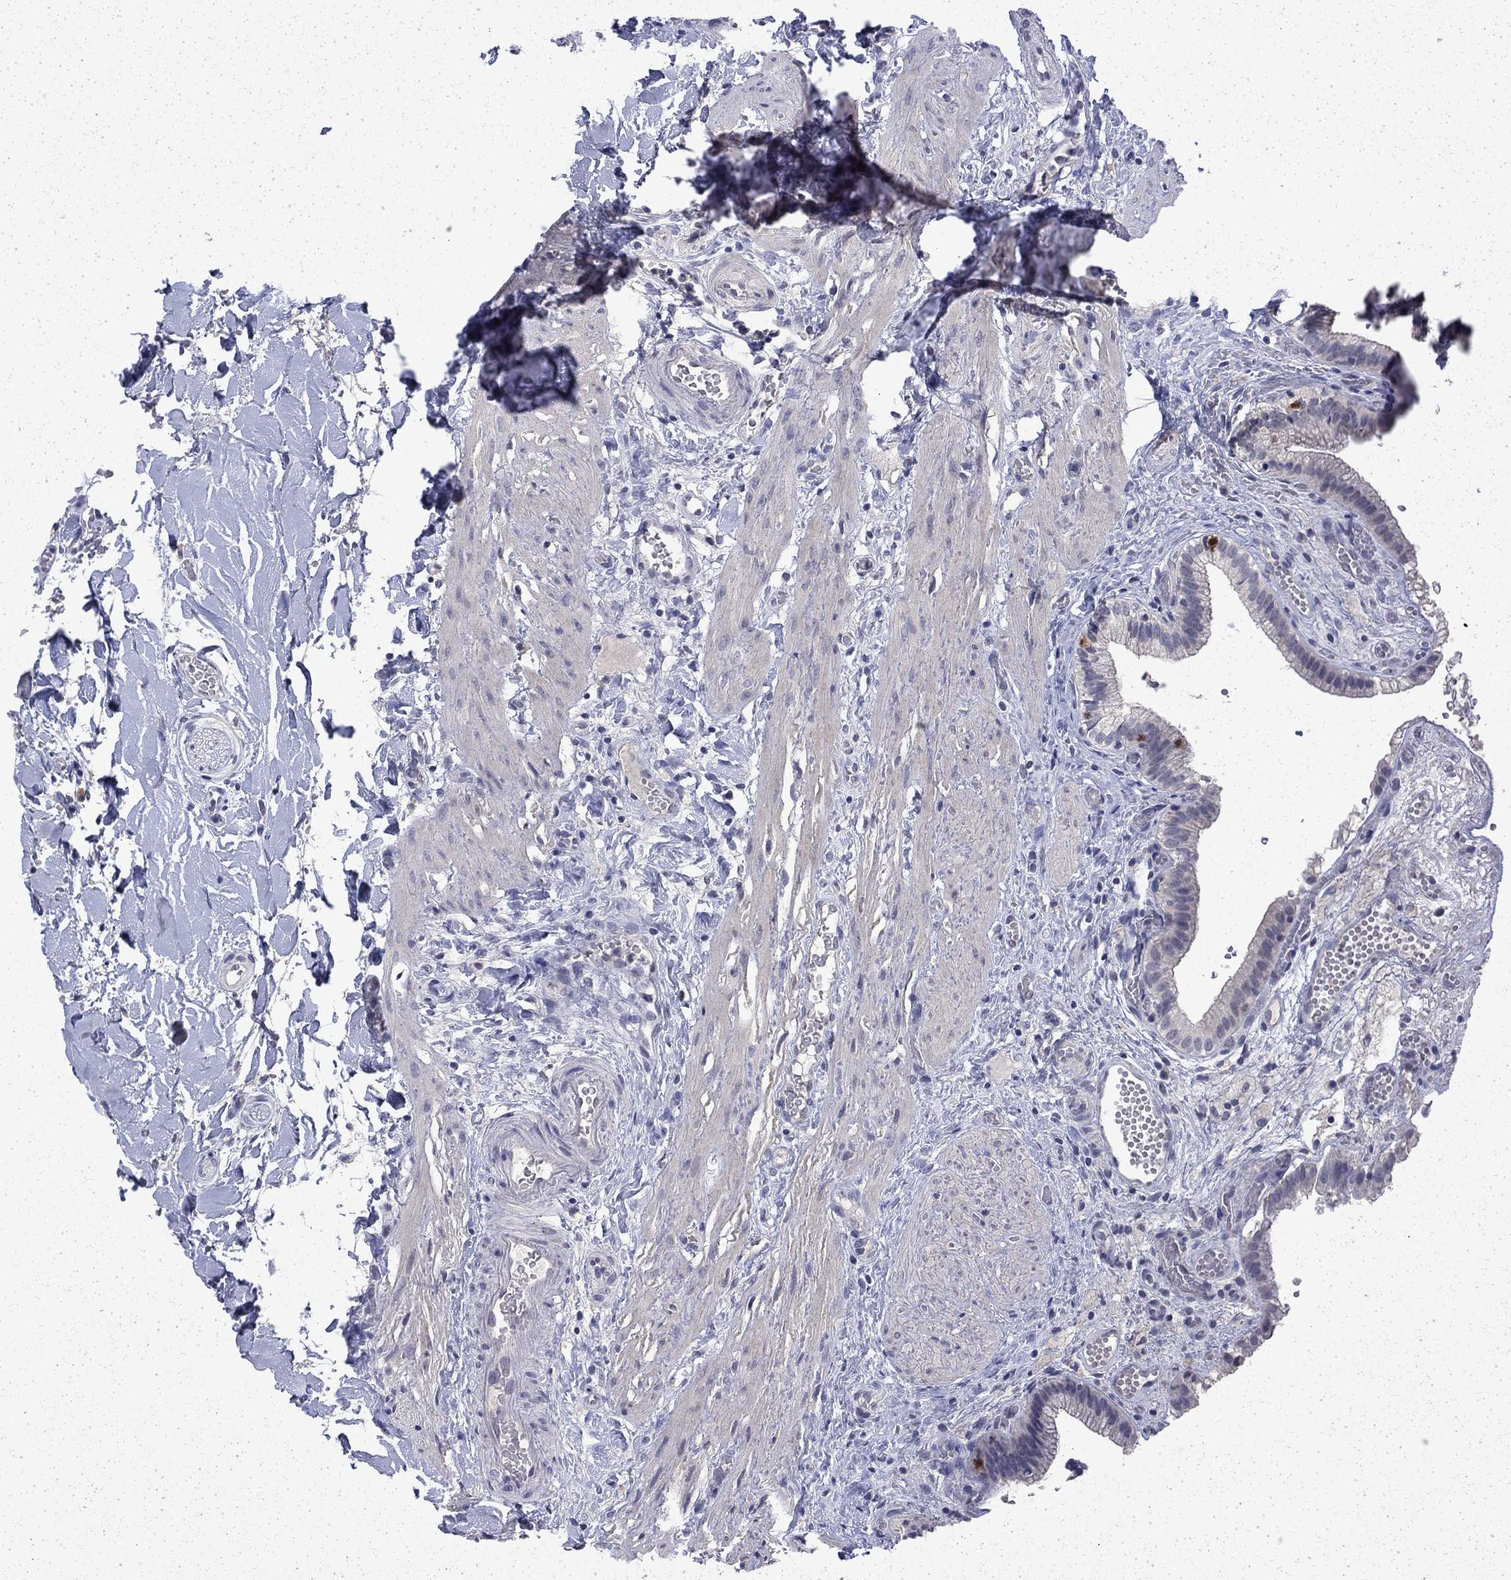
{"staining": {"intensity": "negative", "quantity": "none", "location": "none"}, "tissue": "gallbladder", "cell_type": "Glandular cells", "image_type": "normal", "snomed": [{"axis": "morphology", "description": "Normal tissue, NOS"}, {"axis": "topography", "description": "Gallbladder"}], "caption": "Protein analysis of benign gallbladder reveals no significant expression in glandular cells. (DAB (3,3'-diaminobenzidine) IHC with hematoxylin counter stain).", "gene": "CHAT", "patient": {"sex": "female", "age": 24}}